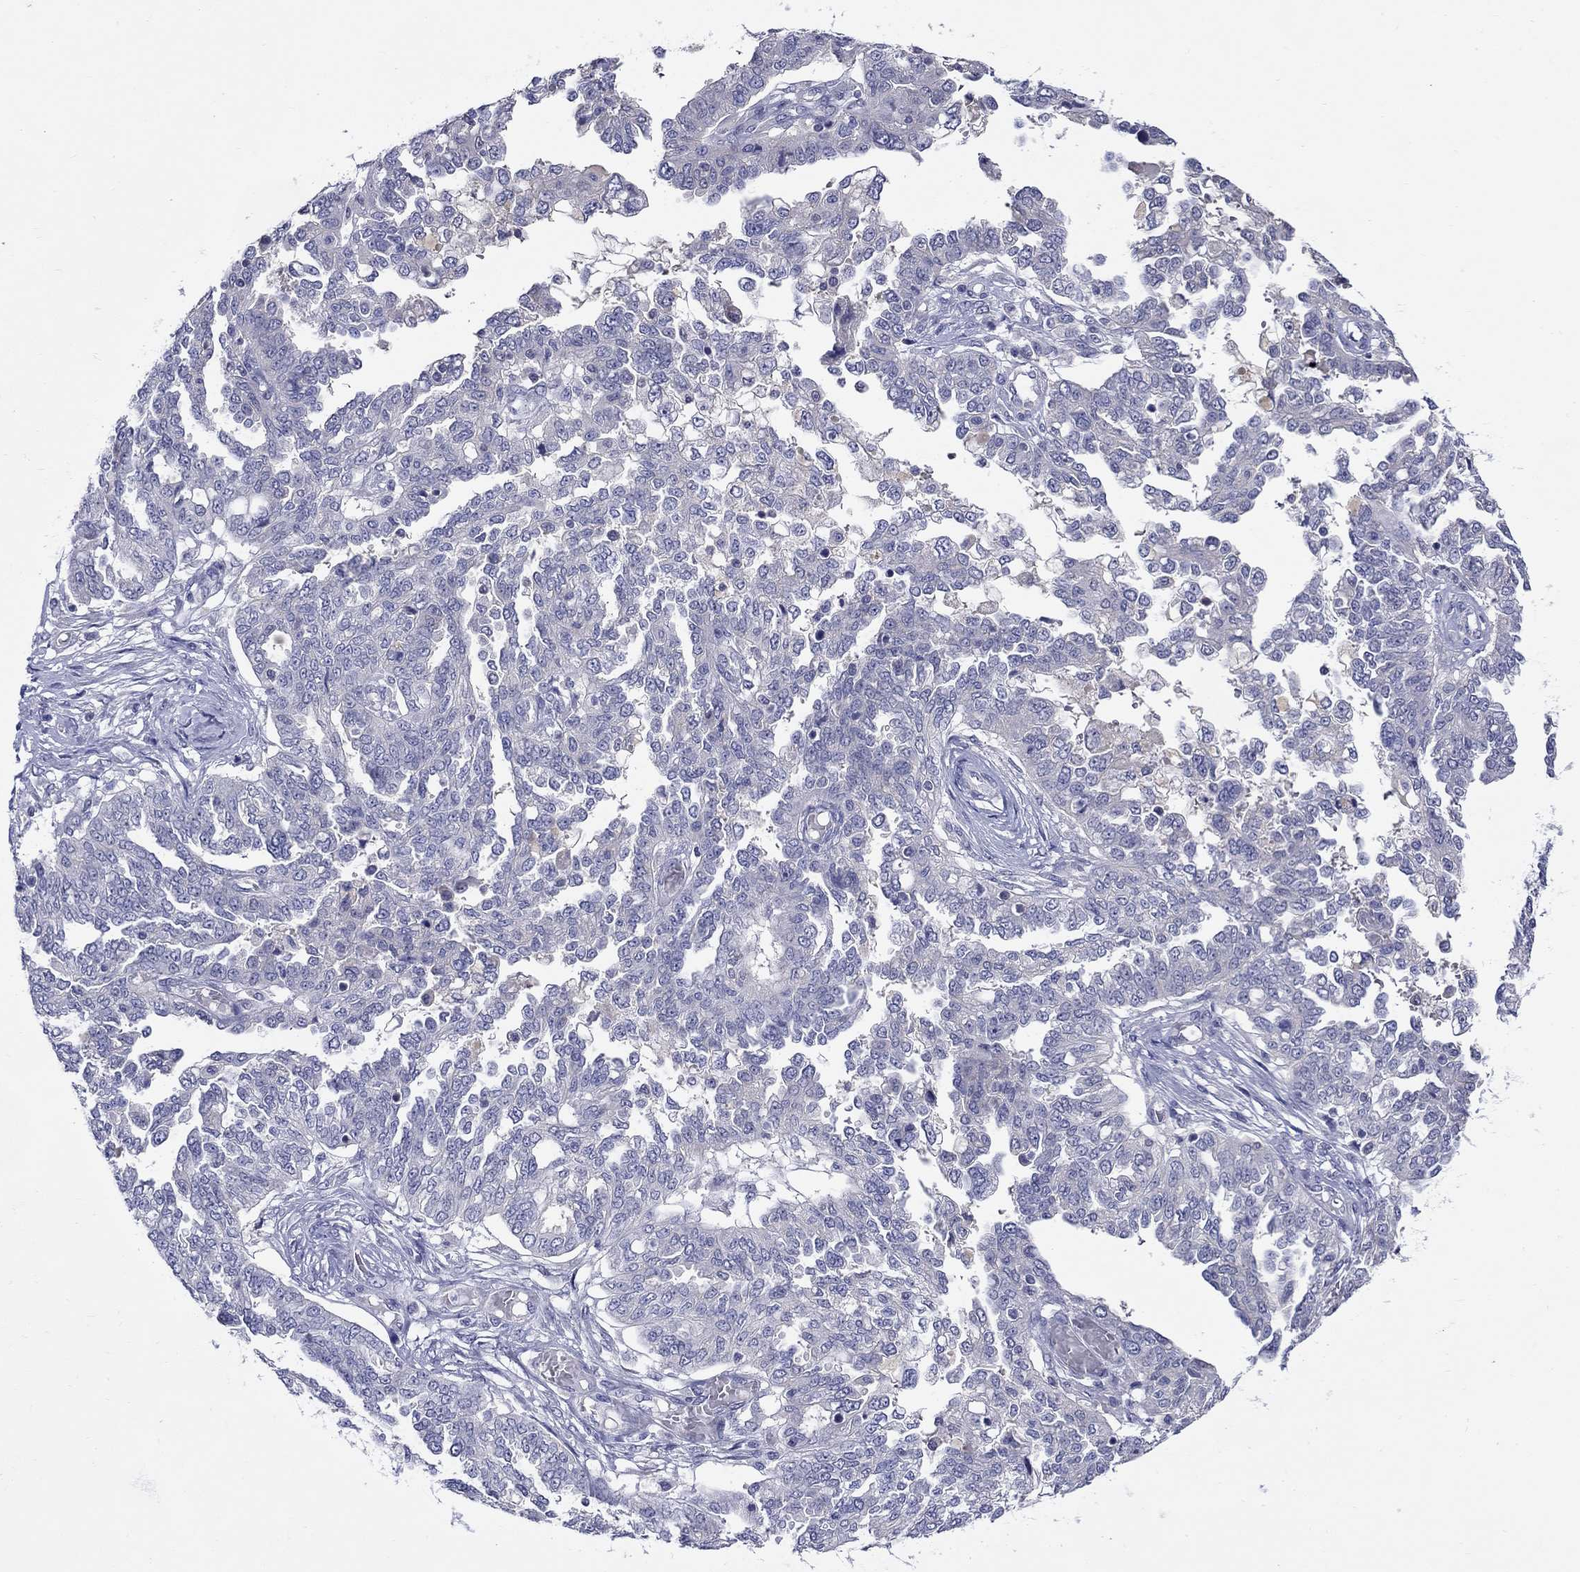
{"staining": {"intensity": "negative", "quantity": "none", "location": "none"}, "tissue": "ovarian cancer", "cell_type": "Tumor cells", "image_type": "cancer", "snomed": [{"axis": "morphology", "description": "Cystadenocarcinoma, serous, NOS"}, {"axis": "topography", "description": "Ovary"}], "caption": "High power microscopy histopathology image of an immunohistochemistry (IHC) micrograph of ovarian cancer (serous cystadenocarcinoma), revealing no significant staining in tumor cells.", "gene": "SLC30A3", "patient": {"sex": "female", "age": 67}}